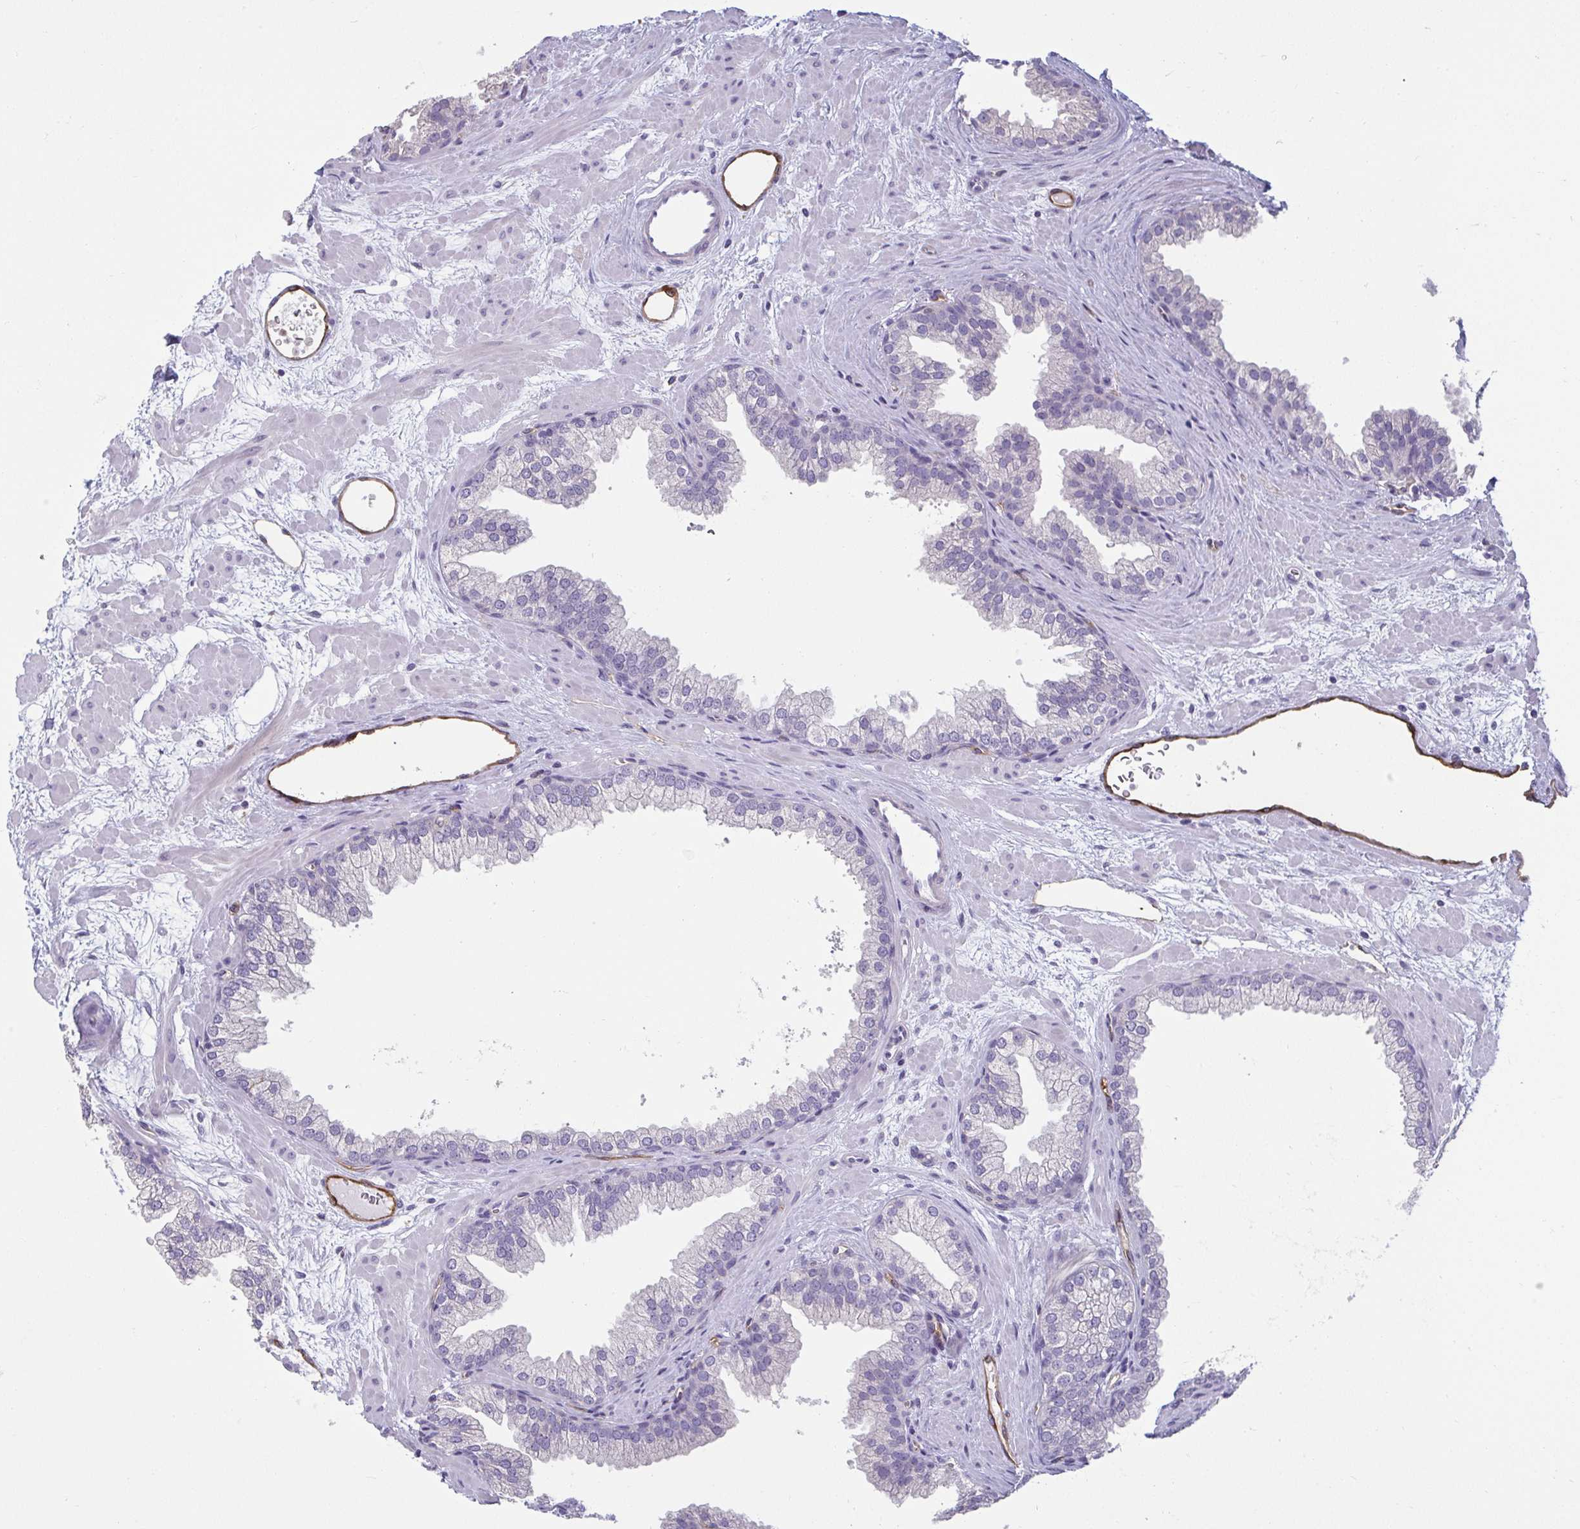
{"staining": {"intensity": "negative", "quantity": "none", "location": "none"}, "tissue": "prostate", "cell_type": "Glandular cells", "image_type": "normal", "snomed": [{"axis": "morphology", "description": "Normal tissue, NOS"}, {"axis": "topography", "description": "Prostate"}], "caption": "This histopathology image is of unremarkable prostate stained with immunohistochemistry to label a protein in brown with the nuclei are counter-stained blue. There is no positivity in glandular cells.", "gene": "PDE2A", "patient": {"sex": "male", "age": 37}}